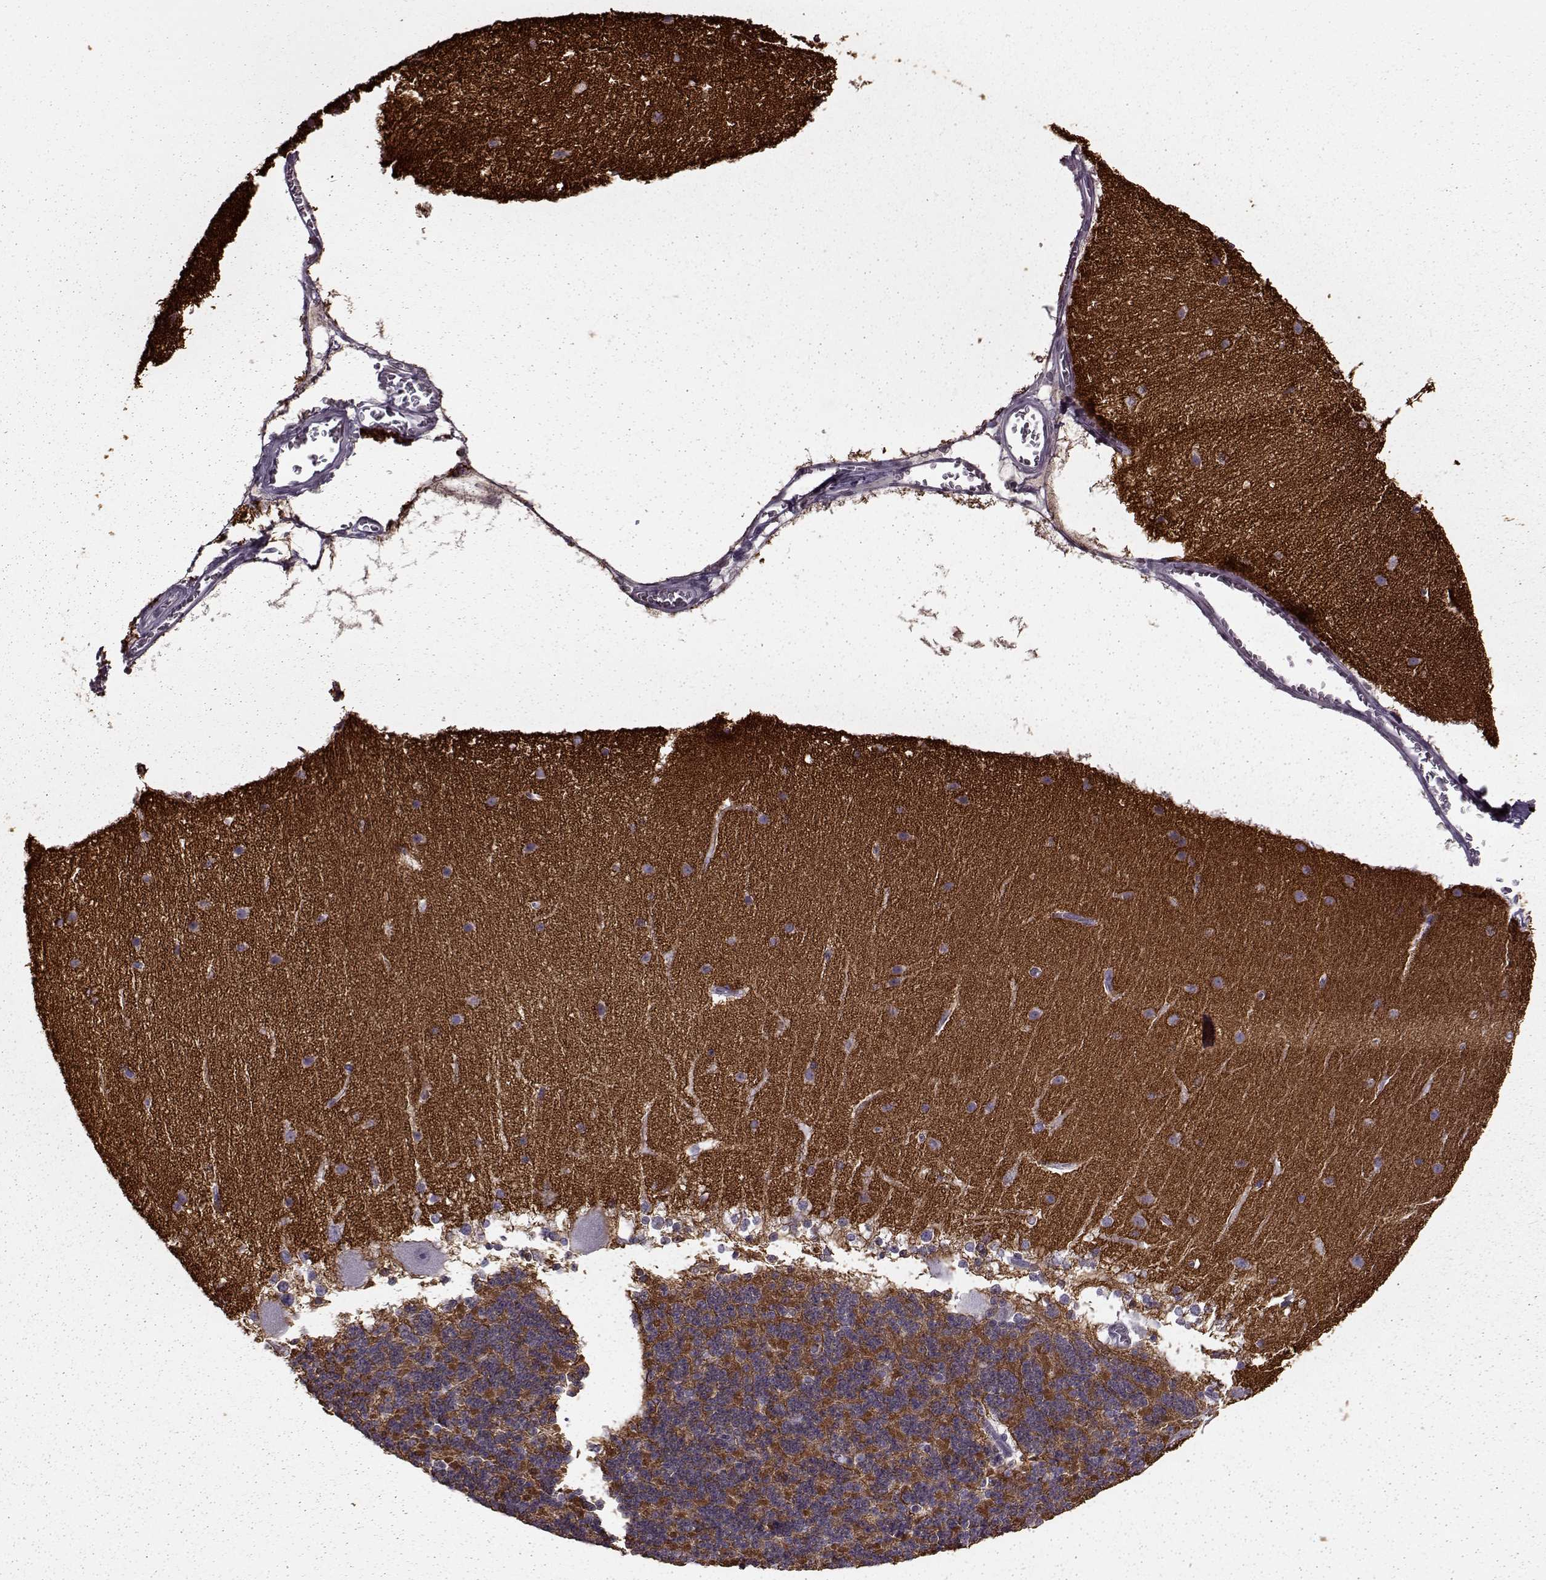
{"staining": {"intensity": "moderate", "quantity": ">75%", "location": "cytoplasmic/membranous"}, "tissue": "cerebellum", "cell_type": "Cells in granular layer", "image_type": "normal", "snomed": [{"axis": "morphology", "description": "Normal tissue, NOS"}, {"axis": "topography", "description": "Cerebellum"}], "caption": "Cells in granular layer exhibit medium levels of moderate cytoplasmic/membranous expression in approximately >75% of cells in benign cerebellum. Using DAB (brown) and hematoxylin (blue) stains, captured at high magnification using brightfield microscopy.", "gene": "STX1A", "patient": {"sex": "female", "age": 19}}